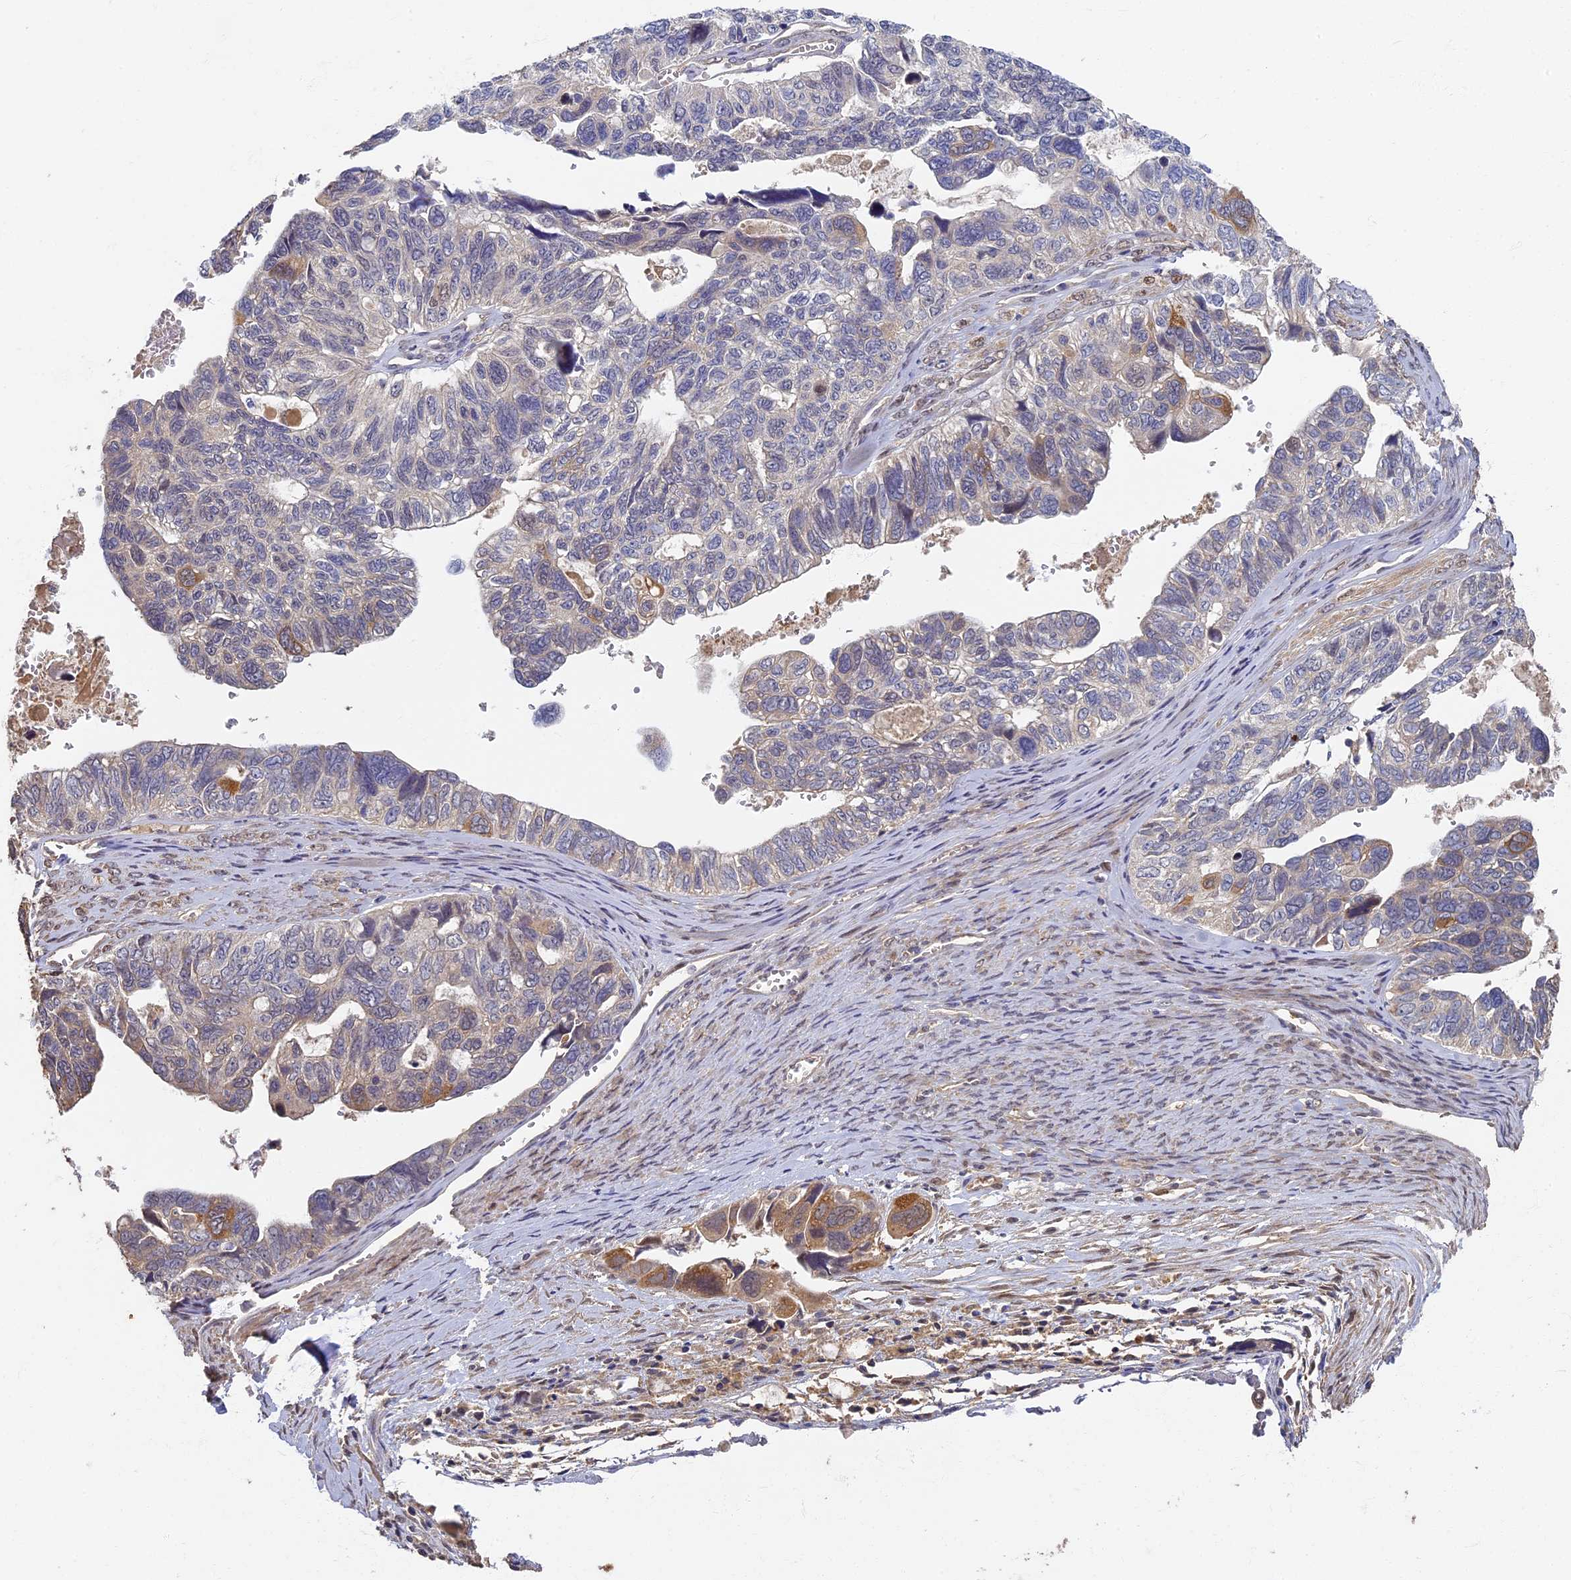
{"staining": {"intensity": "moderate", "quantity": "<25%", "location": "cytoplasmic/membranous"}, "tissue": "ovarian cancer", "cell_type": "Tumor cells", "image_type": "cancer", "snomed": [{"axis": "morphology", "description": "Cystadenocarcinoma, serous, NOS"}, {"axis": "topography", "description": "Ovary"}], "caption": "About <25% of tumor cells in human ovarian cancer (serous cystadenocarcinoma) demonstrate moderate cytoplasmic/membranous protein positivity as visualized by brown immunohistochemical staining.", "gene": "RSPH3", "patient": {"sex": "female", "age": 79}}